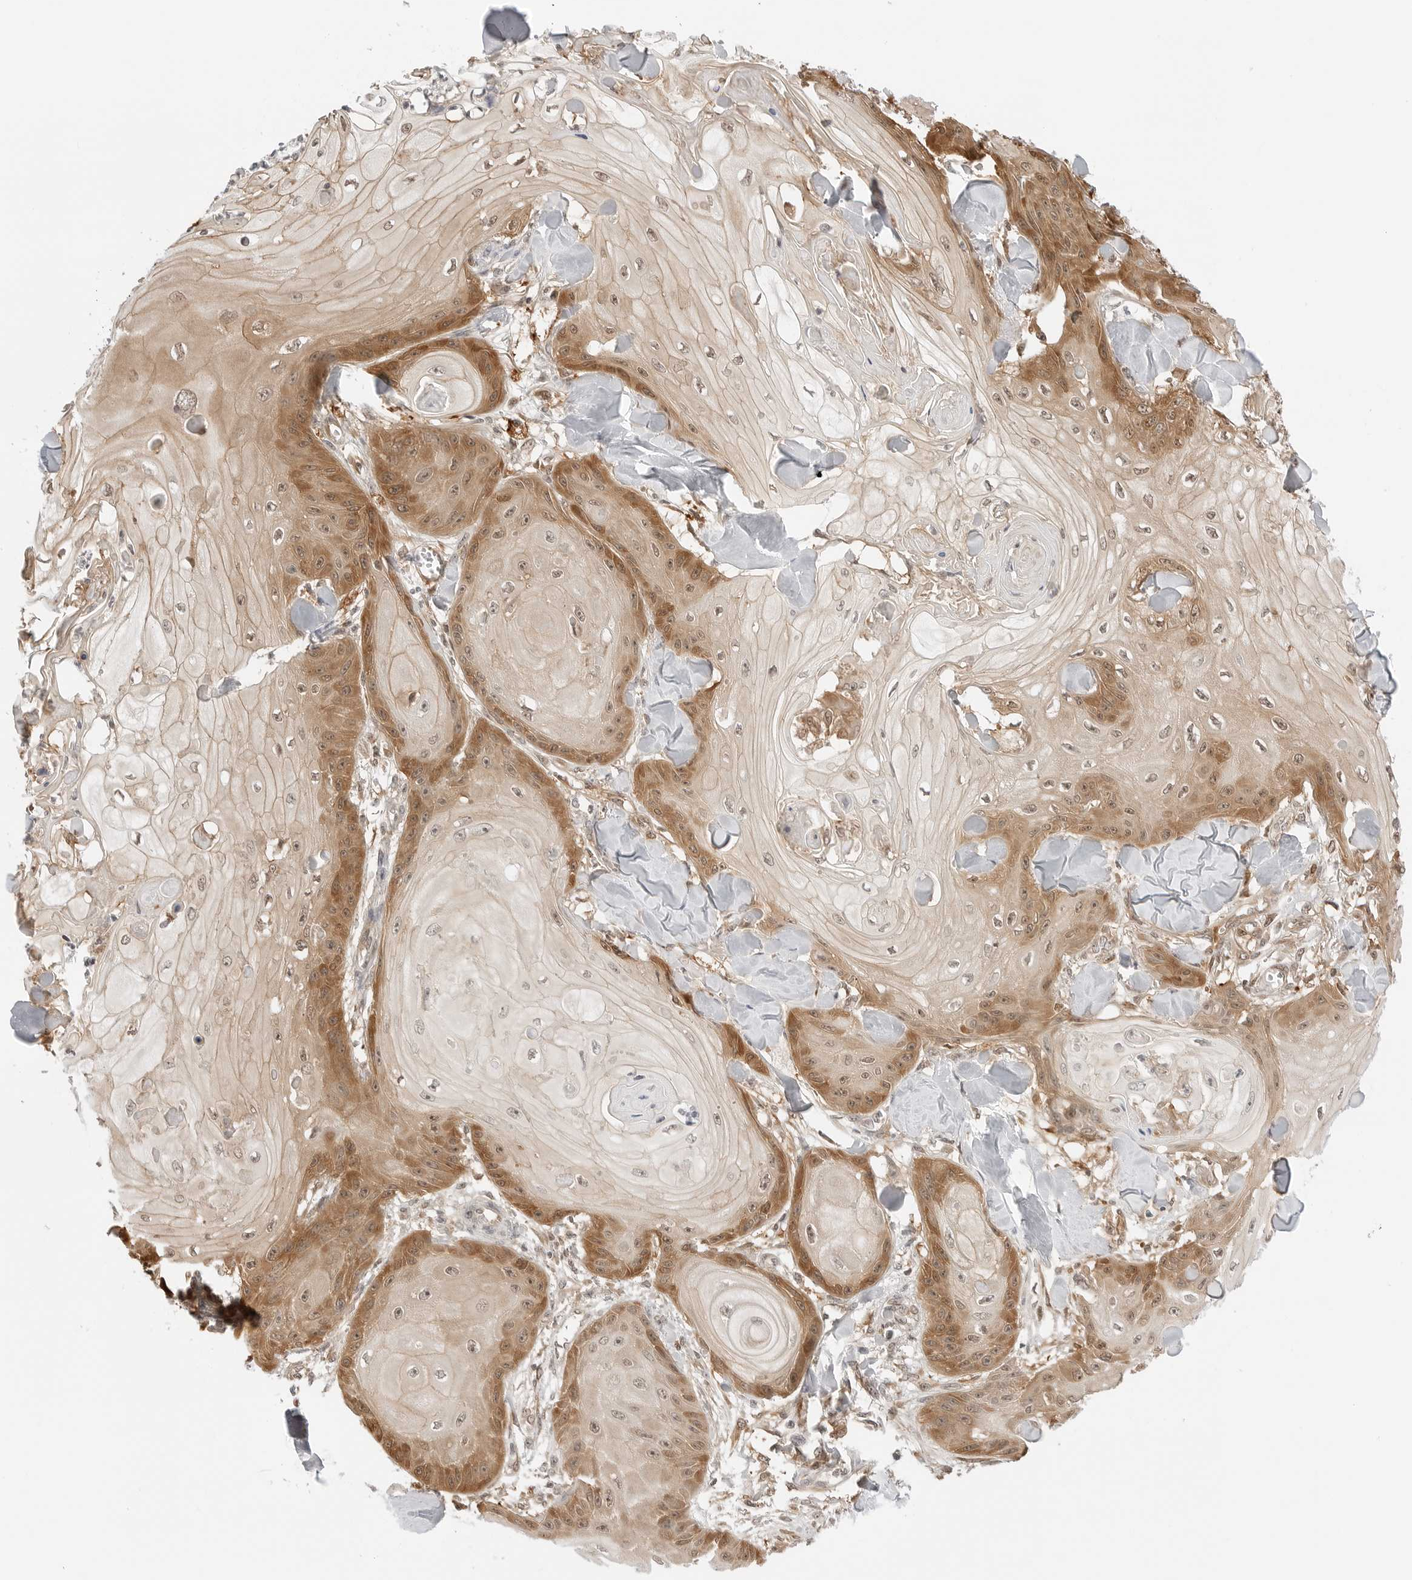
{"staining": {"intensity": "strong", "quantity": "<25%", "location": "cytoplasmic/membranous,nuclear"}, "tissue": "skin cancer", "cell_type": "Tumor cells", "image_type": "cancer", "snomed": [{"axis": "morphology", "description": "Squamous cell carcinoma, NOS"}, {"axis": "topography", "description": "Skin"}], "caption": "A brown stain shows strong cytoplasmic/membranous and nuclear positivity of a protein in skin squamous cell carcinoma tumor cells.", "gene": "NUDC", "patient": {"sex": "male", "age": 74}}